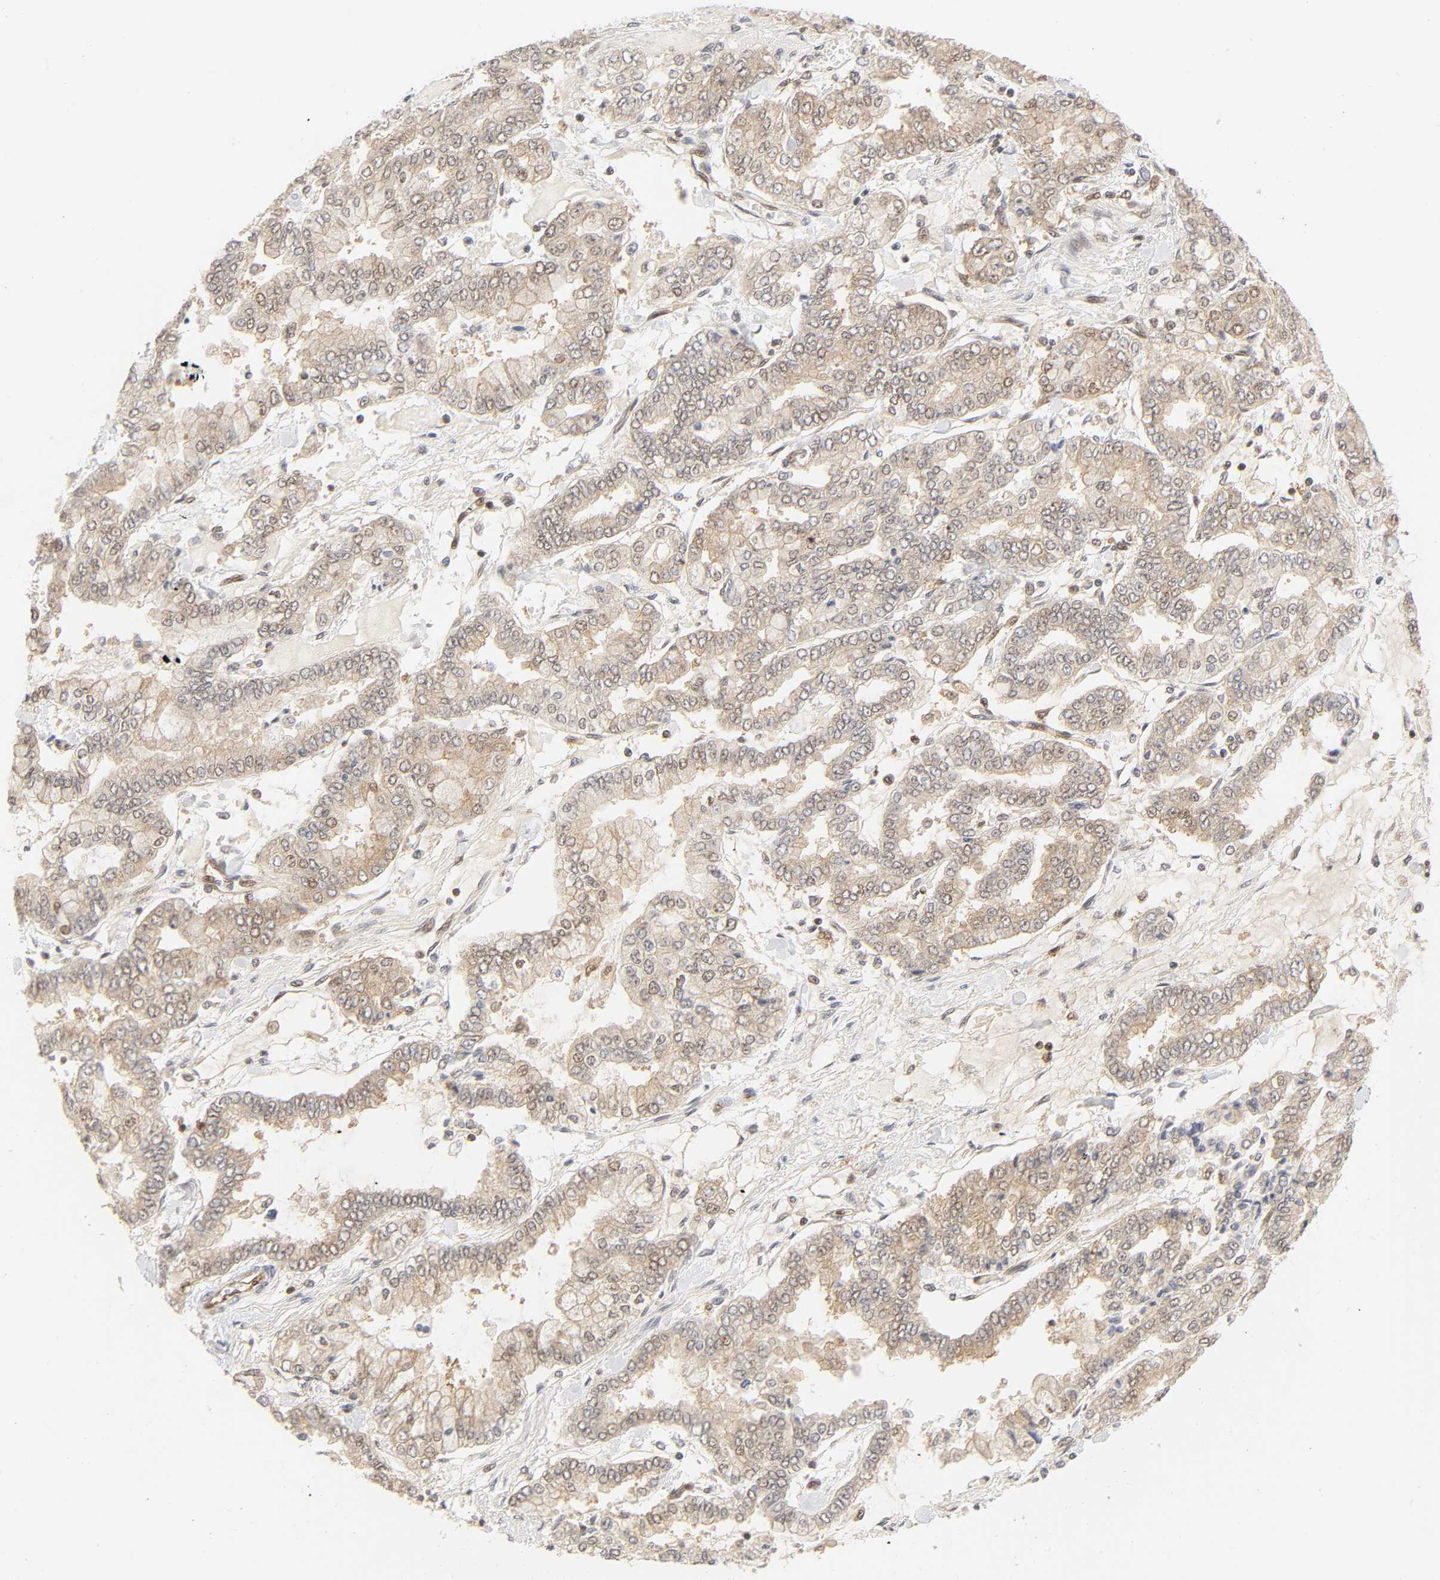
{"staining": {"intensity": "weak", "quantity": "25%-75%", "location": "cytoplasmic/membranous,nuclear"}, "tissue": "stomach cancer", "cell_type": "Tumor cells", "image_type": "cancer", "snomed": [{"axis": "morphology", "description": "Normal tissue, NOS"}, {"axis": "morphology", "description": "Adenocarcinoma, NOS"}, {"axis": "topography", "description": "Stomach, upper"}, {"axis": "topography", "description": "Stomach"}], "caption": "About 25%-75% of tumor cells in adenocarcinoma (stomach) exhibit weak cytoplasmic/membranous and nuclear protein staining as visualized by brown immunohistochemical staining.", "gene": "CDC37", "patient": {"sex": "male", "age": 76}}